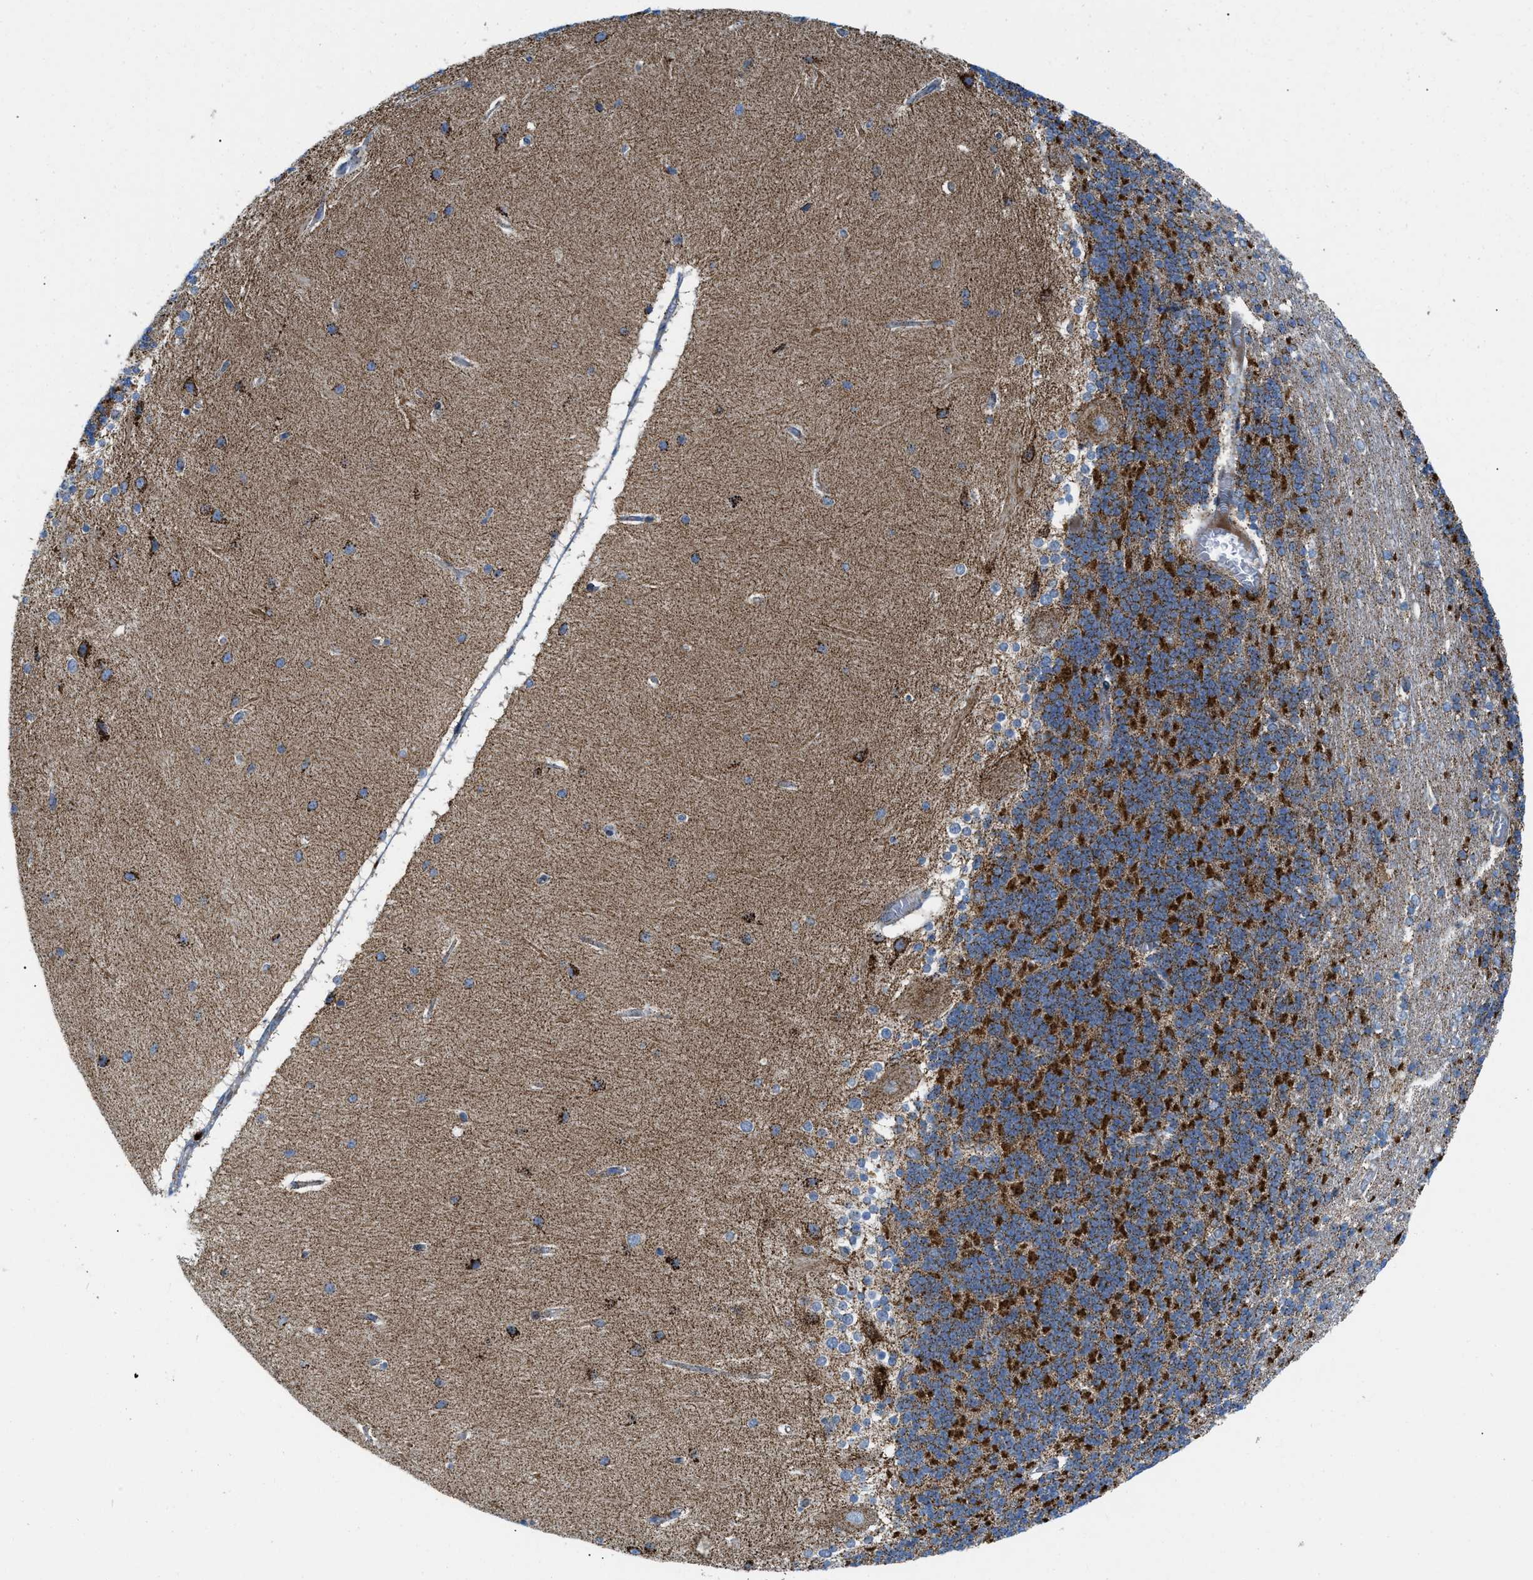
{"staining": {"intensity": "strong", "quantity": "25%-75%", "location": "cytoplasmic/membranous"}, "tissue": "cerebellum", "cell_type": "Cells in granular layer", "image_type": "normal", "snomed": [{"axis": "morphology", "description": "Normal tissue, NOS"}, {"axis": "topography", "description": "Cerebellum"}], "caption": "The immunohistochemical stain highlights strong cytoplasmic/membranous positivity in cells in granular layer of unremarkable cerebellum.", "gene": "RBBP9", "patient": {"sex": "female", "age": 54}}